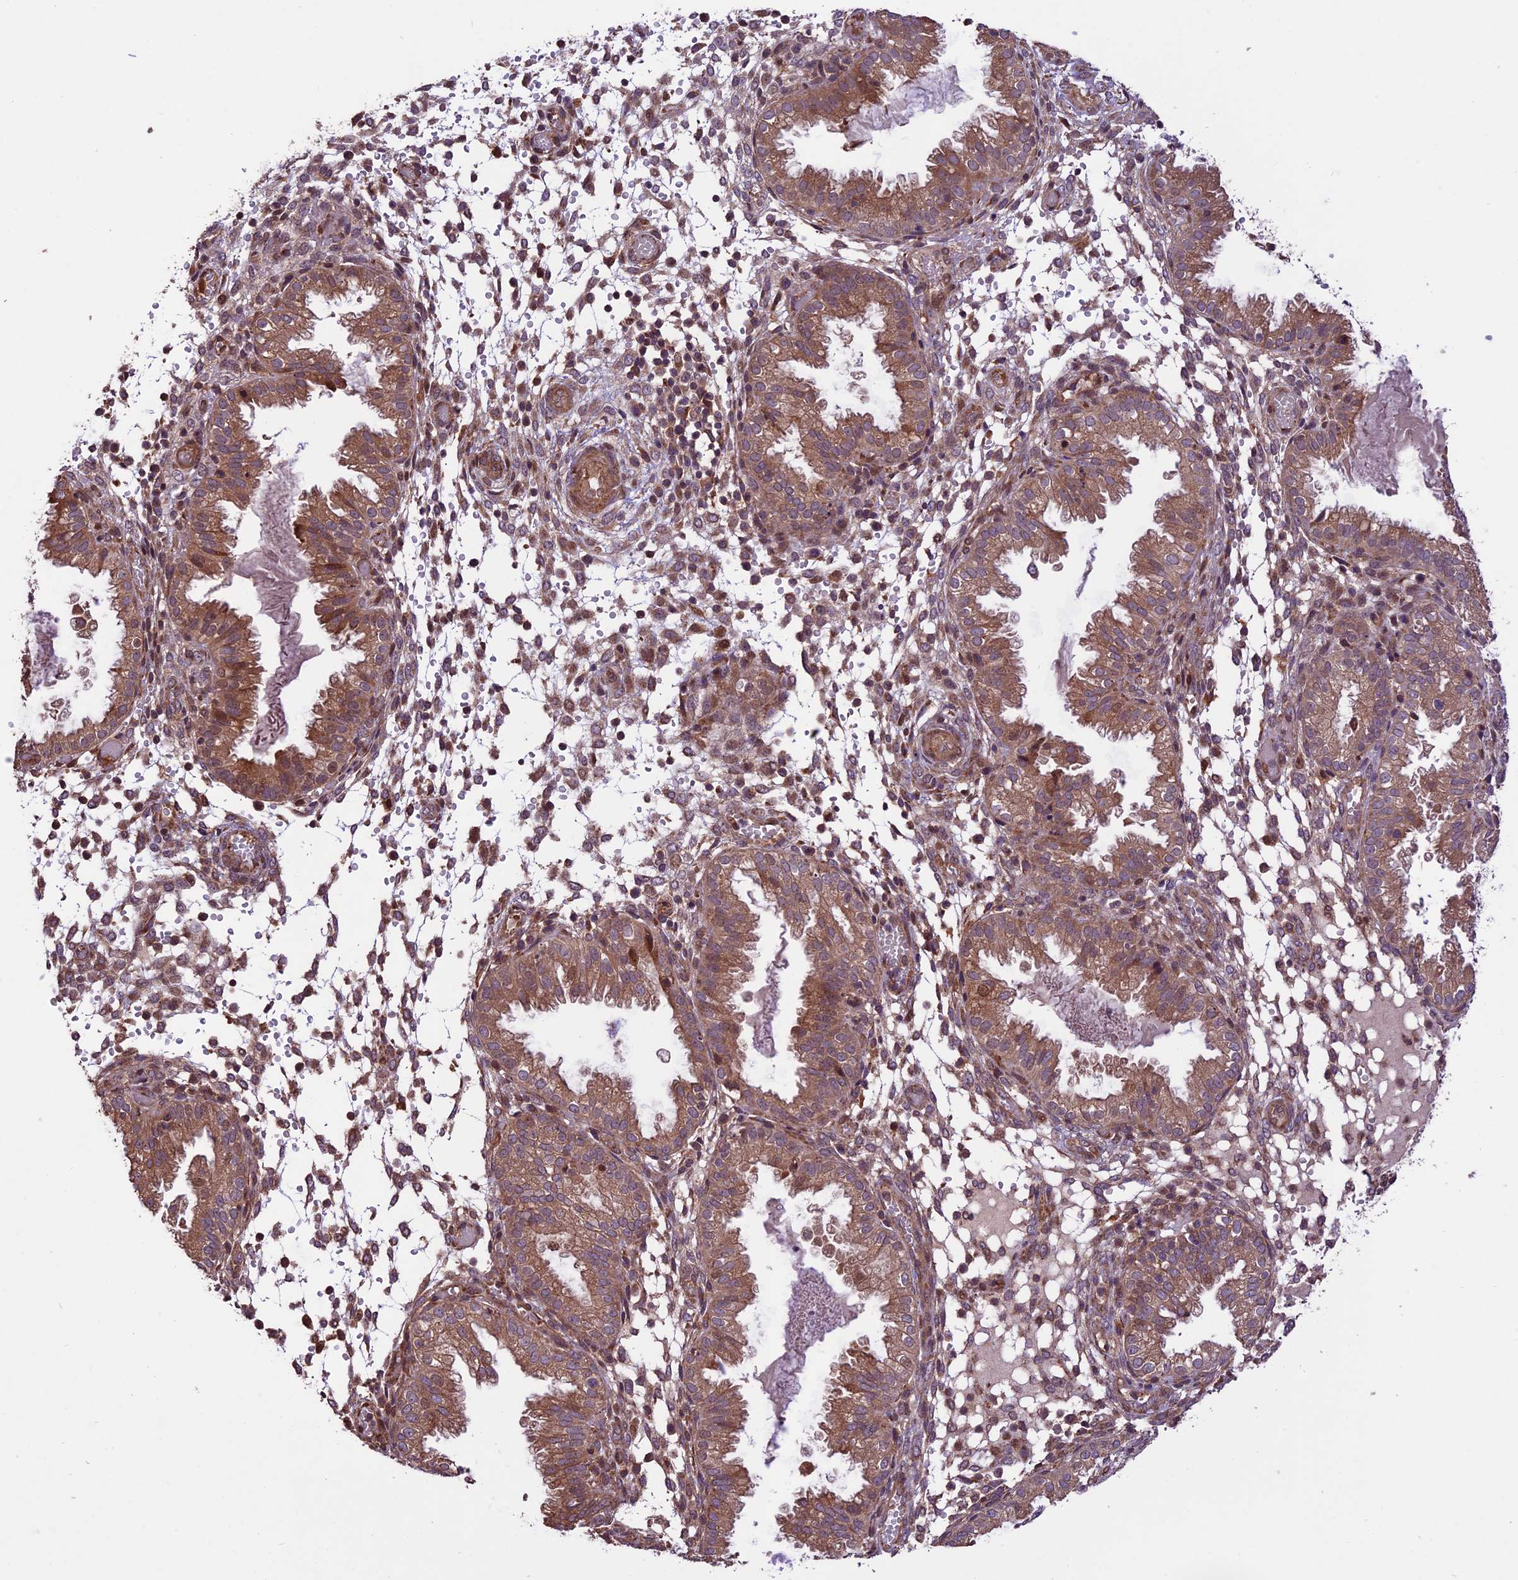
{"staining": {"intensity": "moderate", "quantity": "25%-75%", "location": "cytoplasmic/membranous"}, "tissue": "endometrium", "cell_type": "Cells in endometrial stroma", "image_type": "normal", "snomed": [{"axis": "morphology", "description": "Normal tissue, NOS"}, {"axis": "topography", "description": "Endometrium"}], "caption": "Brown immunohistochemical staining in normal endometrium shows moderate cytoplasmic/membranous expression in about 25%-75% of cells in endometrial stroma.", "gene": "HDAC5", "patient": {"sex": "female", "age": 33}}